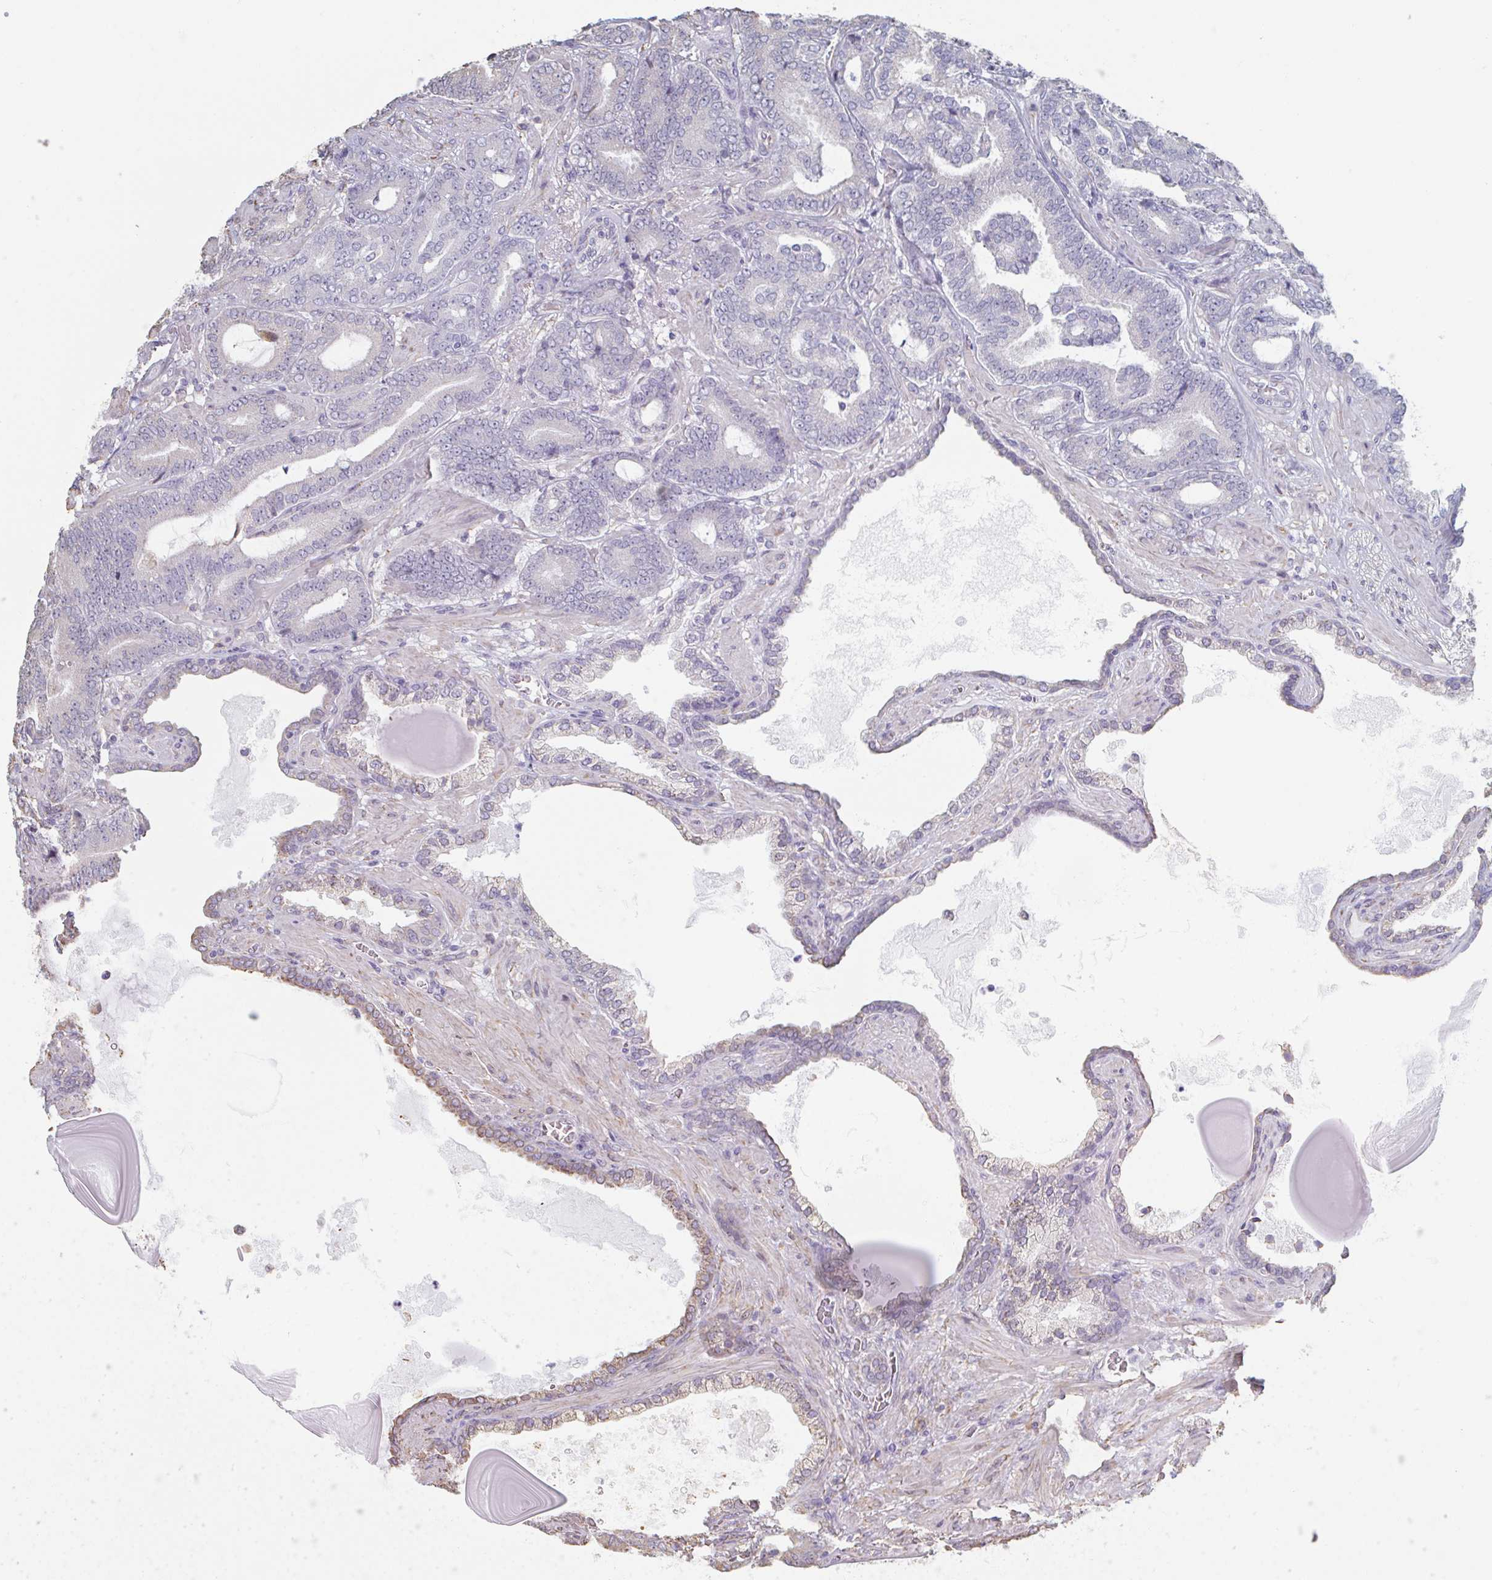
{"staining": {"intensity": "negative", "quantity": "none", "location": "none"}, "tissue": "prostate cancer", "cell_type": "Tumor cells", "image_type": "cancer", "snomed": [{"axis": "morphology", "description": "Adenocarcinoma, High grade"}, {"axis": "topography", "description": "Prostate"}], "caption": "A photomicrograph of human prostate cancer is negative for staining in tumor cells.", "gene": "RAB5IF", "patient": {"sex": "male", "age": 62}}